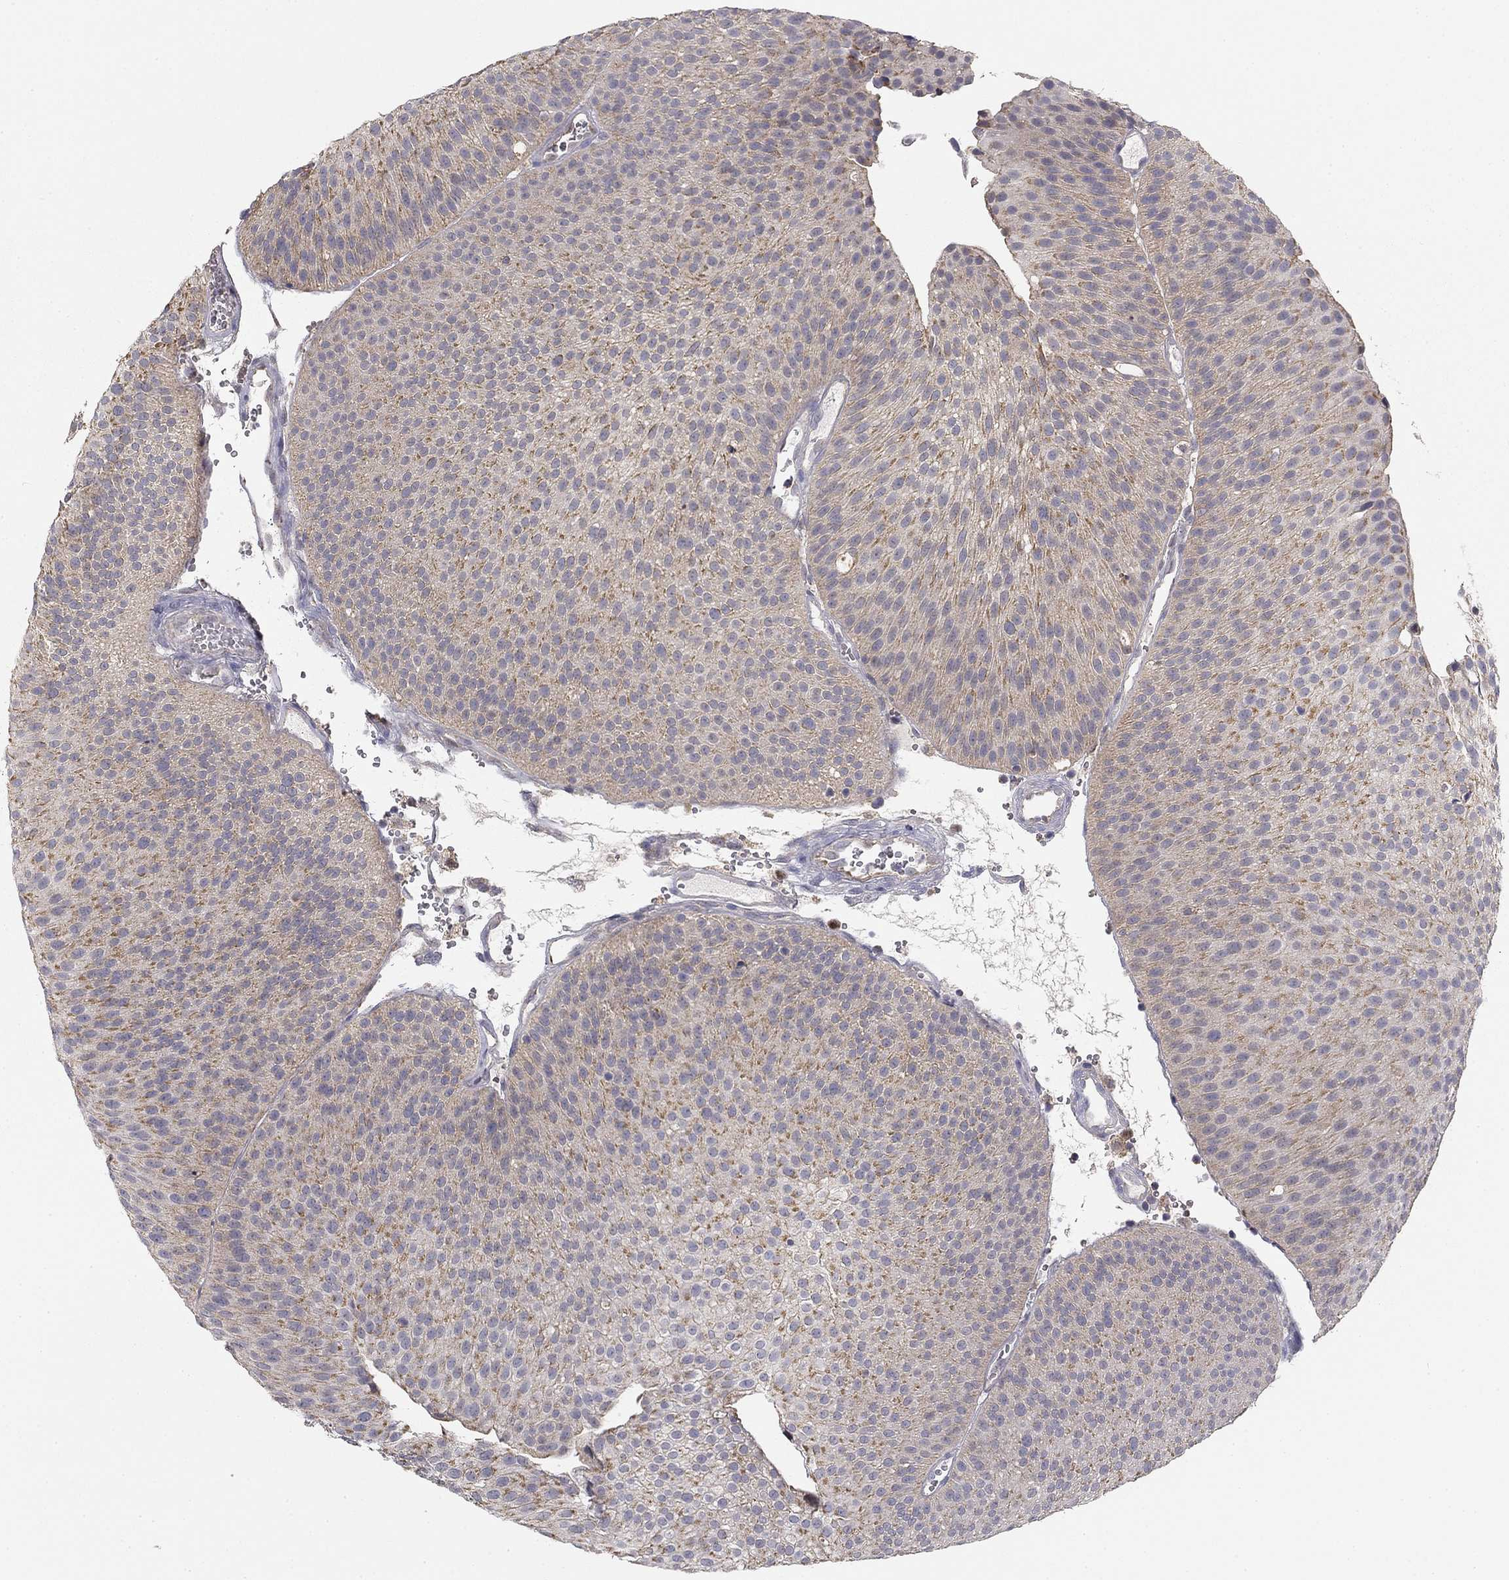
{"staining": {"intensity": "moderate", "quantity": "25%-75%", "location": "cytoplasmic/membranous"}, "tissue": "urothelial cancer", "cell_type": "Tumor cells", "image_type": "cancer", "snomed": [{"axis": "morphology", "description": "Urothelial carcinoma, Low grade"}, {"axis": "topography", "description": "Urinary bladder"}], "caption": "Human urothelial carcinoma (low-grade) stained with a brown dye displays moderate cytoplasmic/membranous positive expression in approximately 25%-75% of tumor cells.", "gene": "SLC2A9", "patient": {"sex": "male", "age": 65}}